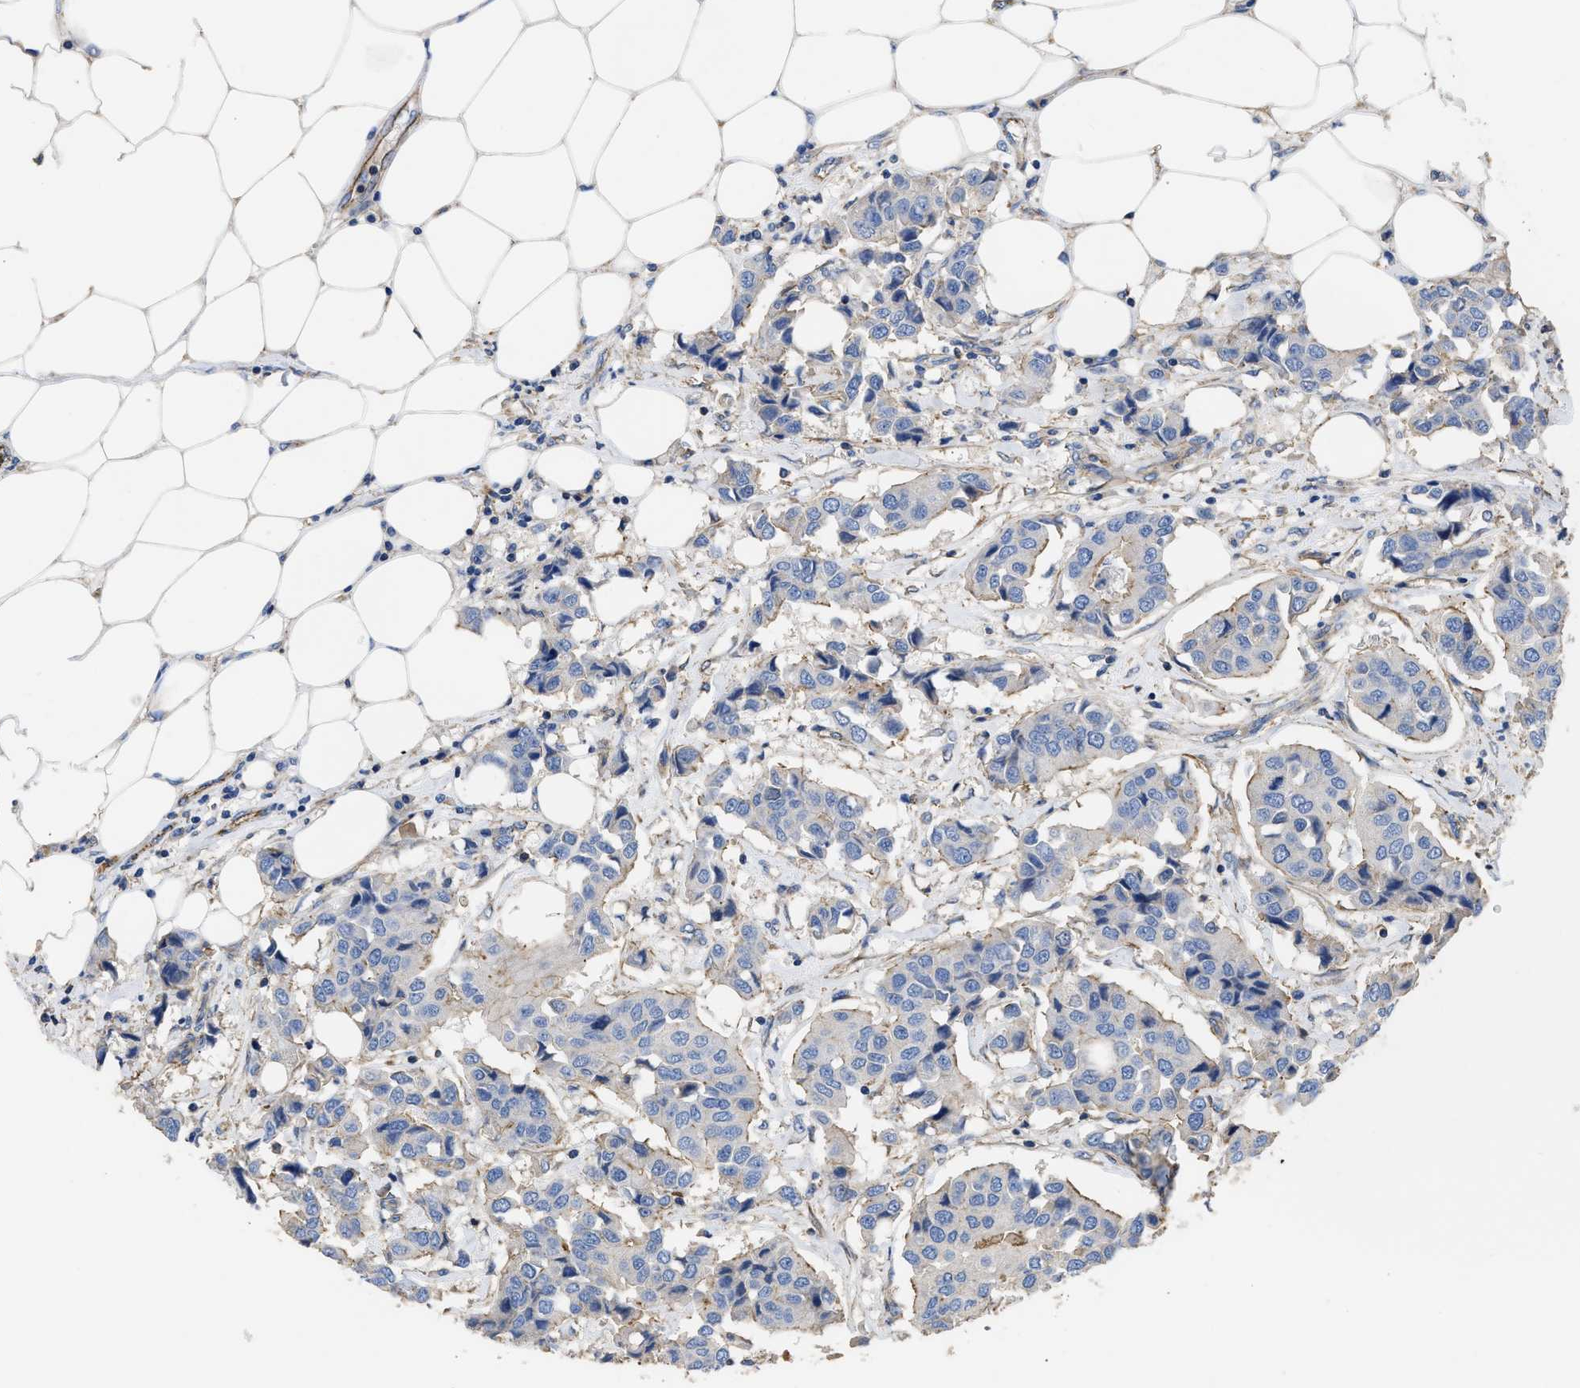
{"staining": {"intensity": "negative", "quantity": "none", "location": "none"}, "tissue": "breast cancer", "cell_type": "Tumor cells", "image_type": "cancer", "snomed": [{"axis": "morphology", "description": "Duct carcinoma"}, {"axis": "topography", "description": "Breast"}], "caption": "Breast cancer (intraductal carcinoma) stained for a protein using immunohistochemistry (IHC) displays no expression tumor cells.", "gene": "USP4", "patient": {"sex": "female", "age": 80}}